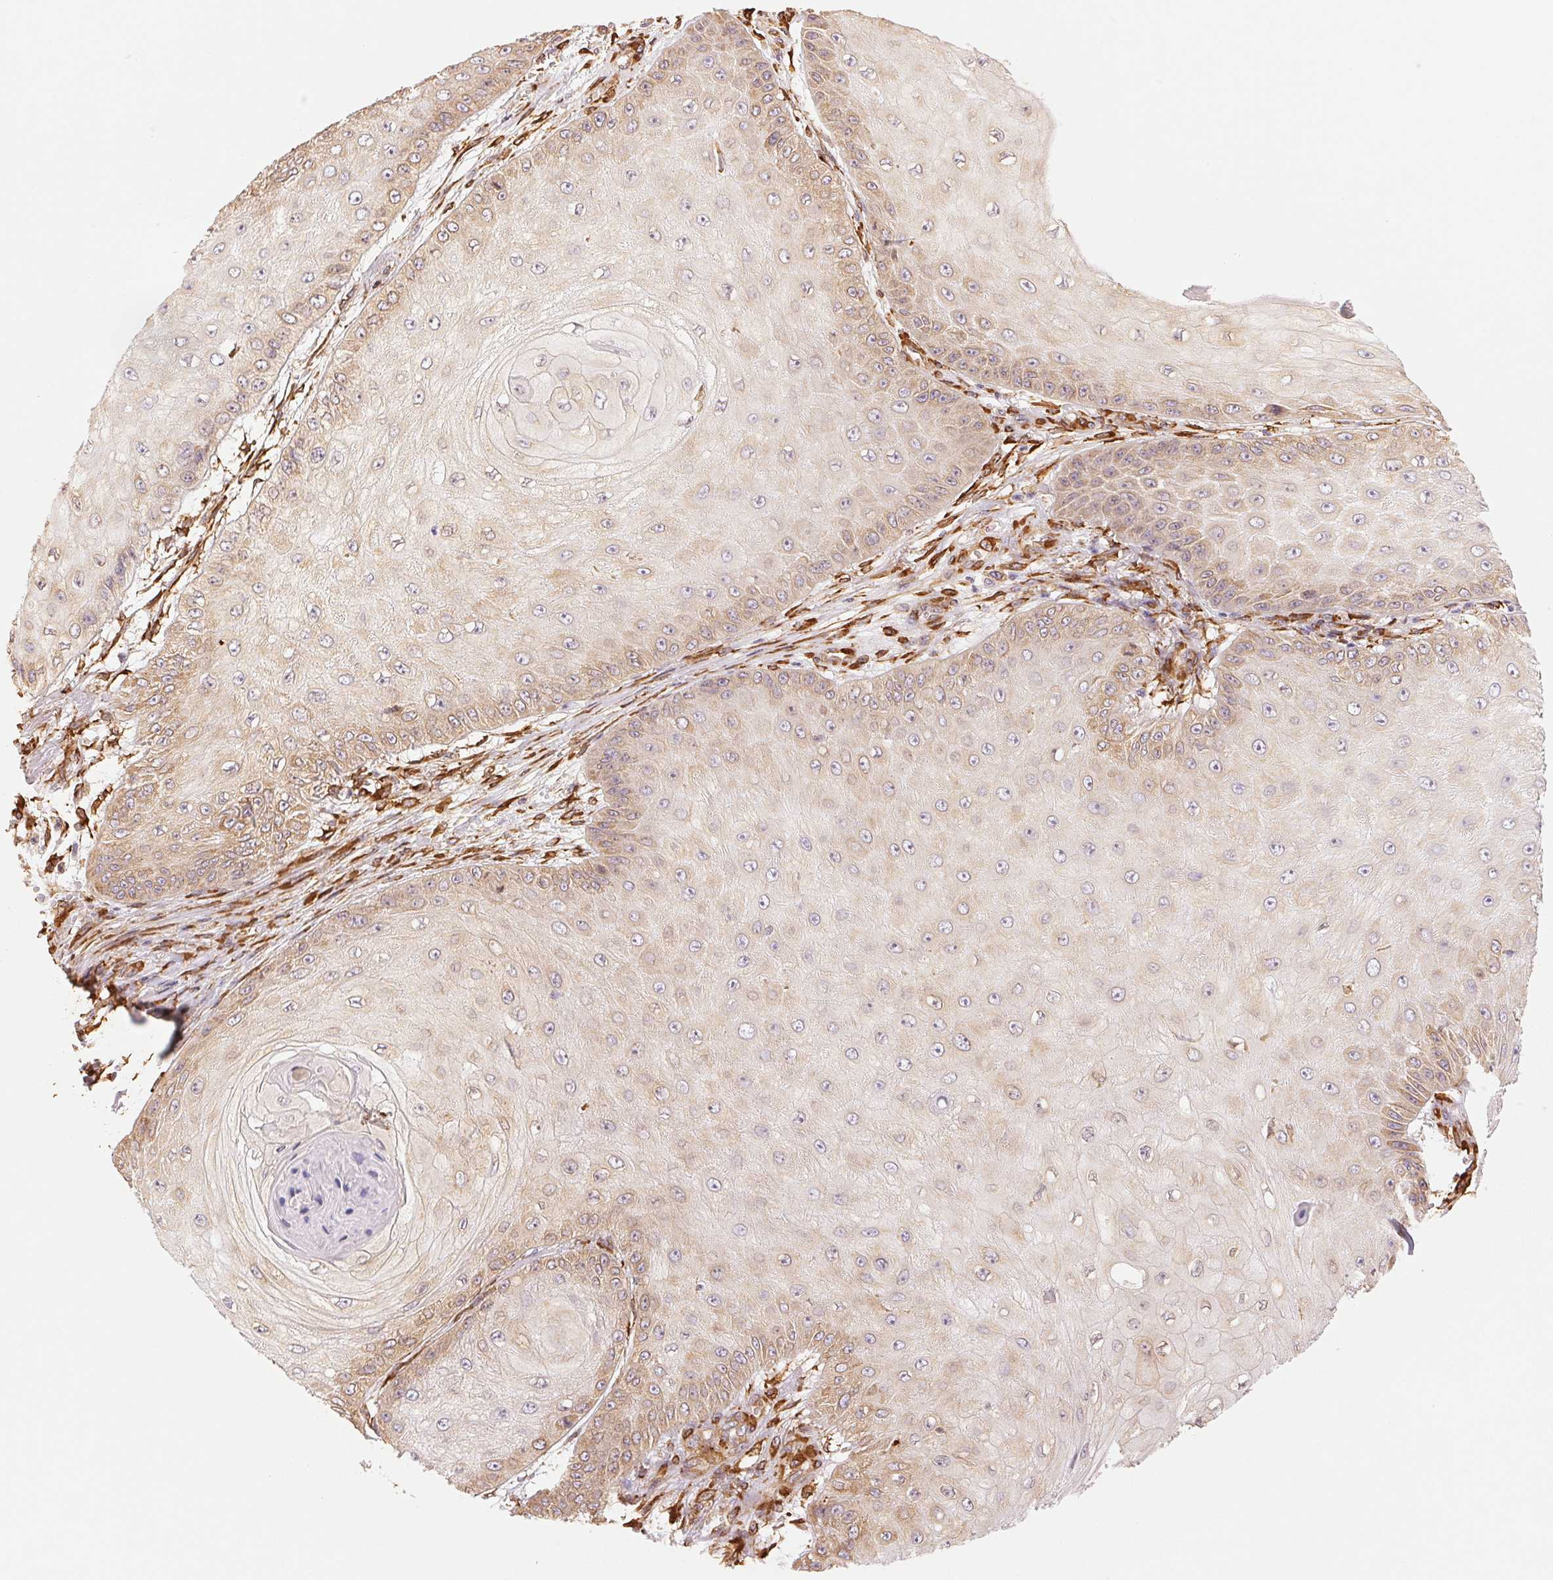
{"staining": {"intensity": "weak", "quantity": "25%-75%", "location": "cytoplasmic/membranous"}, "tissue": "skin cancer", "cell_type": "Tumor cells", "image_type": "cancer", "snomed": [{"axis": "morphology", "description": "Squamous cell carcinoma, NOS"}, {"axis": "topography", "description": "Skin"}], "caption": "IHC histopathology image of skin cancer stained for a protein (brown), which exhibits low levels of weak cytoplasmic/membranous expression in approximately 25%-75% of tumor cells.", "gene": "RCN3", "patient": {"sex": "male", "age": 70}}